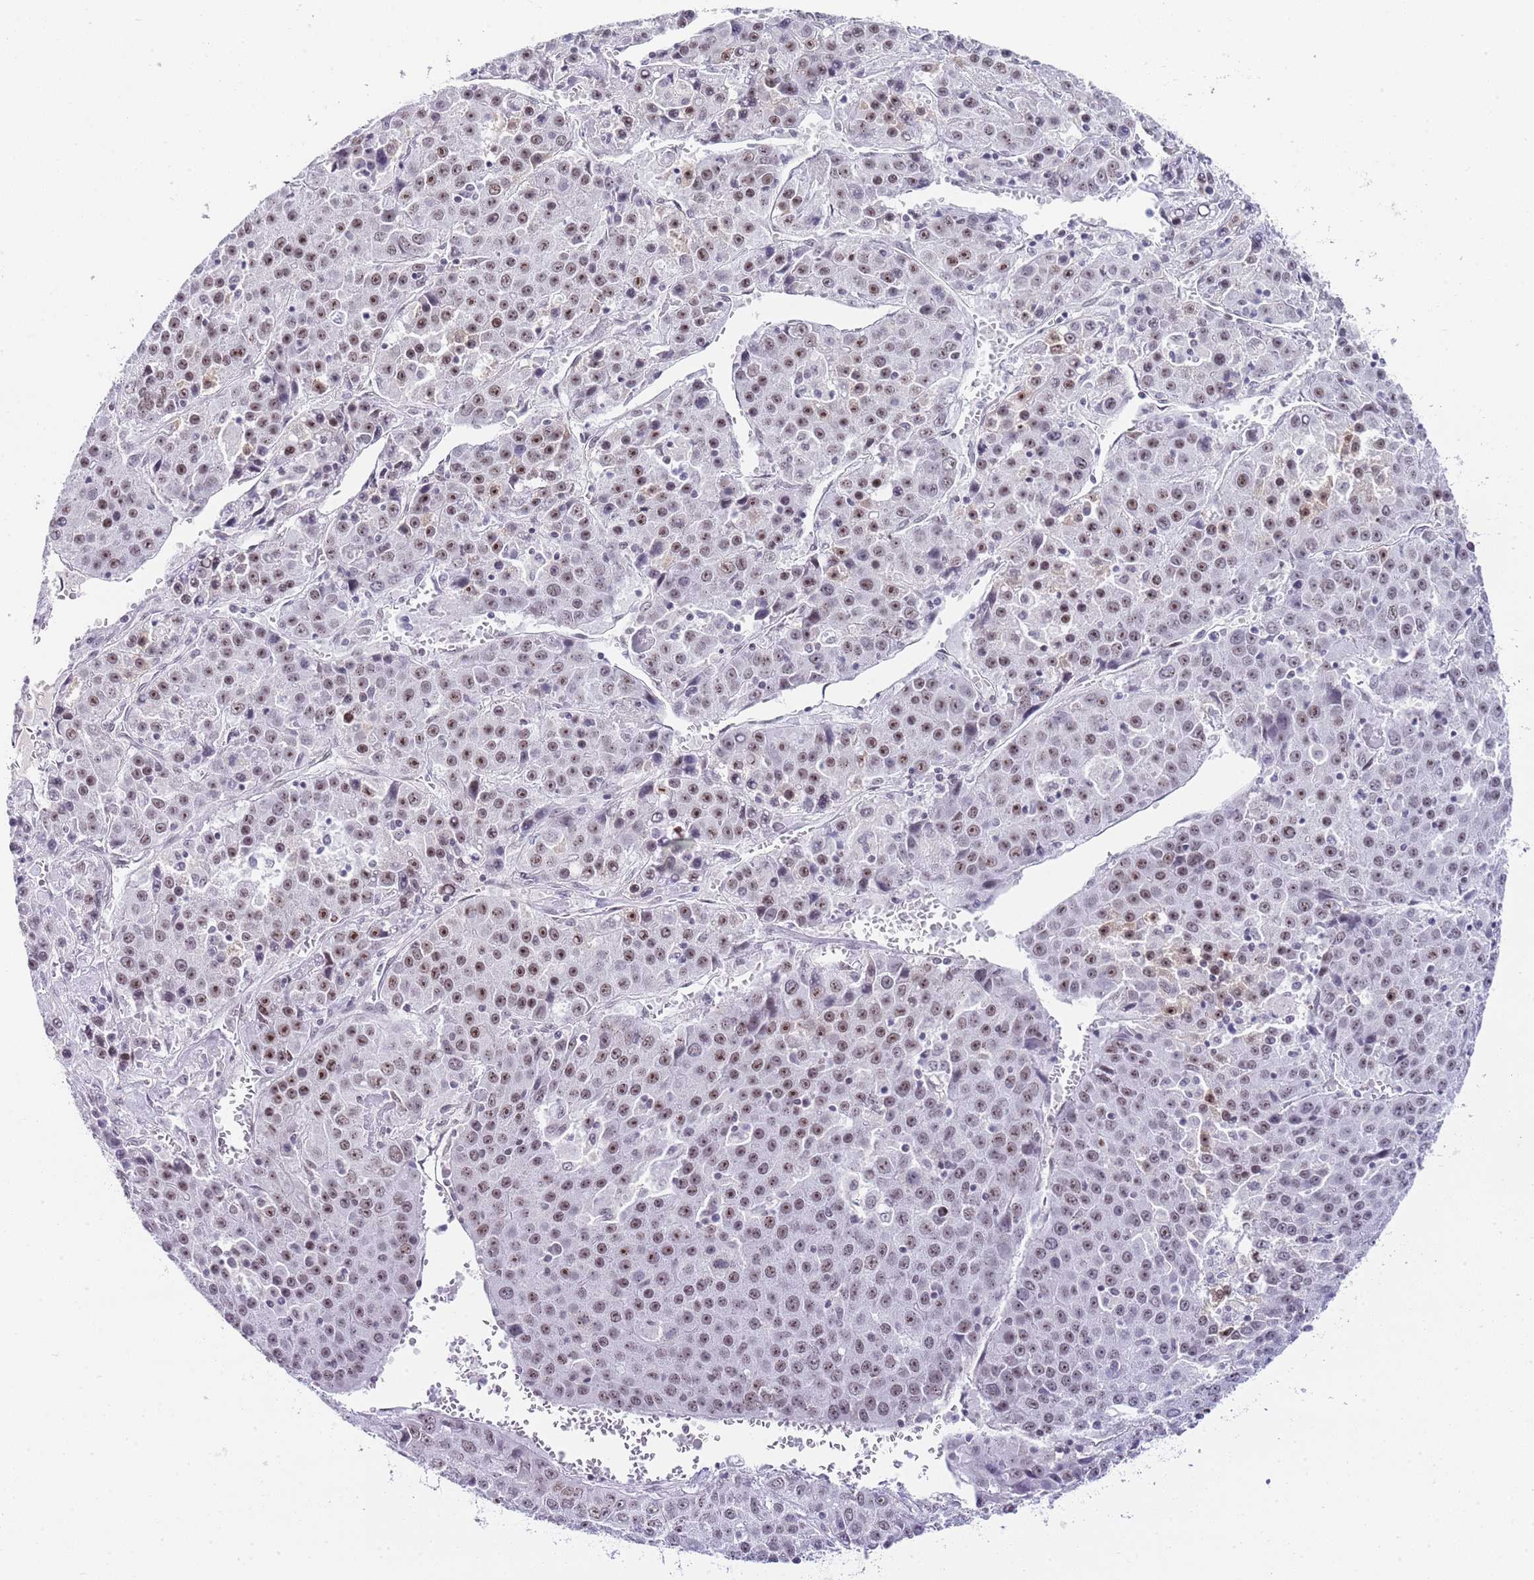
{"staining": {"intensity": "moderate", "quantity": "25%-75%", "location": "nuclear"}, "tissue": "liver cancer", "cell_type": "Tumor cells", "image_type": "cancer", "snomed": [{"axis": "morphology", "description": "Carcinoma, Hepatocellular, NOS"}, {"axis": "topography", "description": "Liver"}], "caption": "There is medium levels of moderate nuclear staining in tumor cells of liver hepatocellular carcinoma, as demonstrated by immunohistochemical staining (brown color).", "gene": "NOP56", "patient": {"sex": "female", "age": 53}}